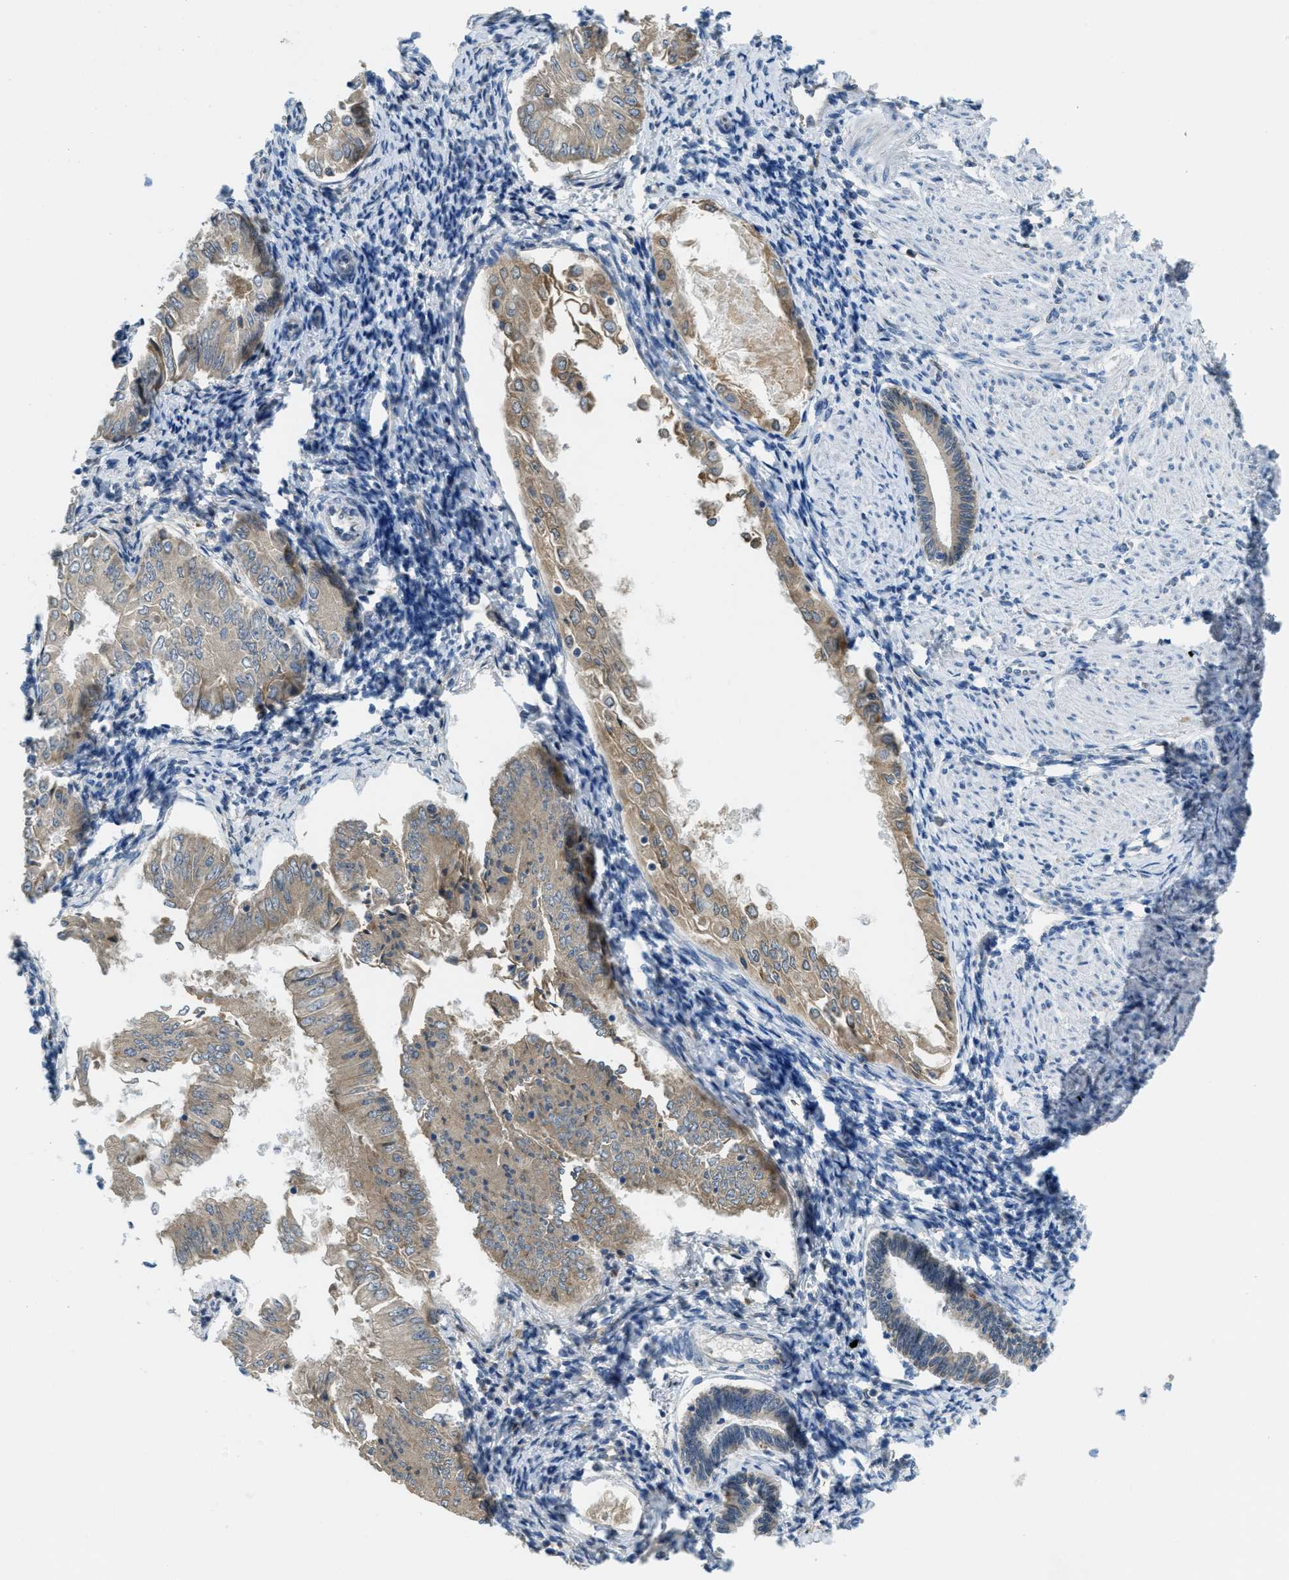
{"staining": {"intensity": "weak", "quantity": "25%-75%", "location": "cytoplasmic/membranous"}, "tissue": "endometrial cancer", "cell_type": "Tumor cells", "image_type": "cancer", "snomed": [{"axis": "morphology", "description": "Adenocarcinoma, NOS"}, {"axis": "topography", "description": "Endometrium"}], "caption": "Immunohistochemistry (DAB (3,3'-diaminobenzidine)) staining of human adenocarcinoma (endometrial) shows weak cytoplasmic/membranous protein positivity in approximately 25%-75% of tumor cells.", "gene": "MPDU1", "patient": {"sex": "female", "age": 53}}